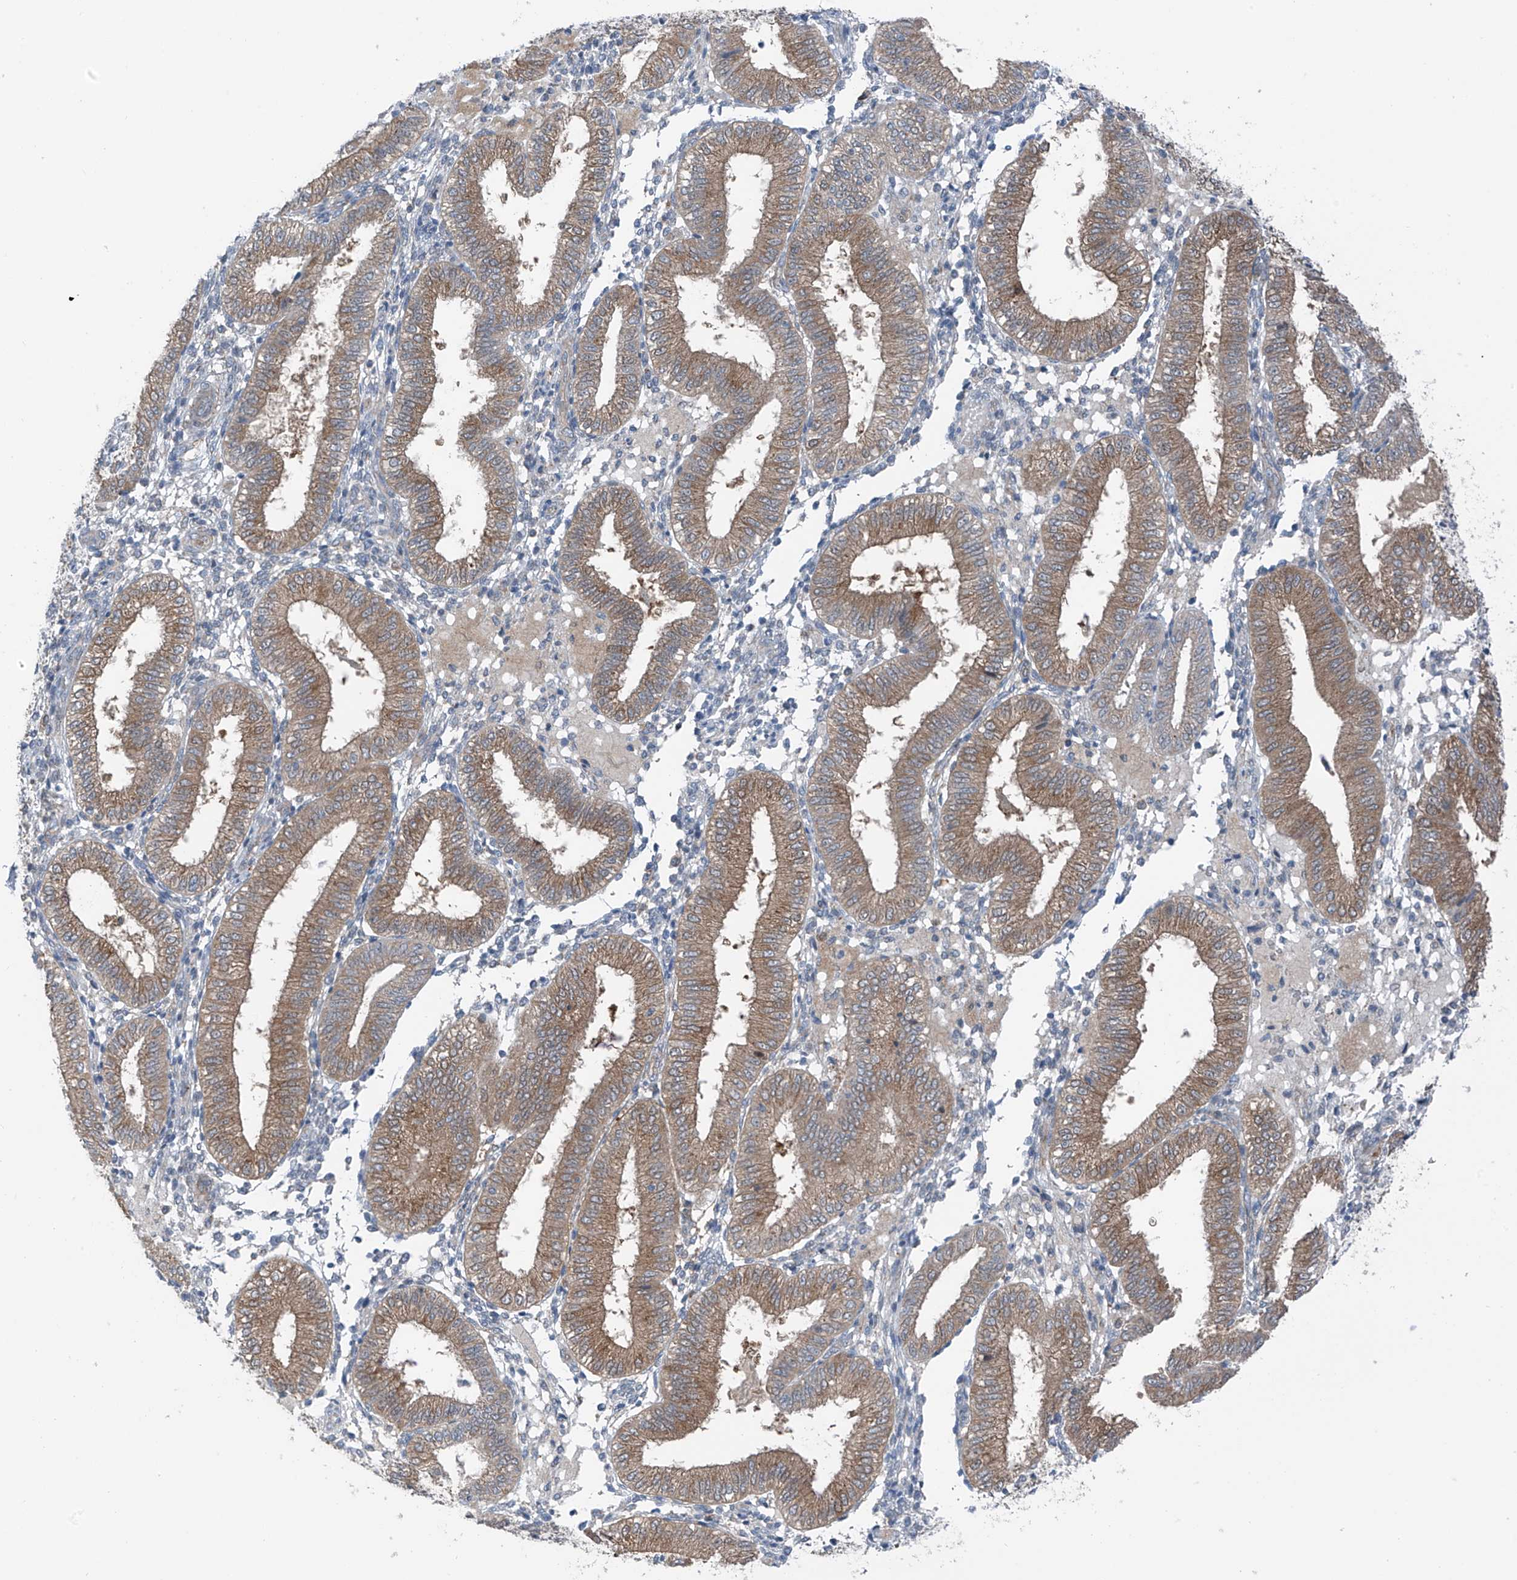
{"staining": {"intensity": "negative", "quantity": "none", "location": "none"}, "tissue": "endometrium", "cell_type": "Cells in endometrial stroma", "image_type": "normal", "snomed": [{"axis": "morphology", "description": "Normal tissue, NOS"}, {"axis": "topography", "description": "Endometrium"}], "caption": "DAB immunohistochemical staining of benign human endometrium shows no significant positivity in cells in endometrial stroma.", "gene": "SLC12A6", "patient": {"sex": "female", "age": 39}}